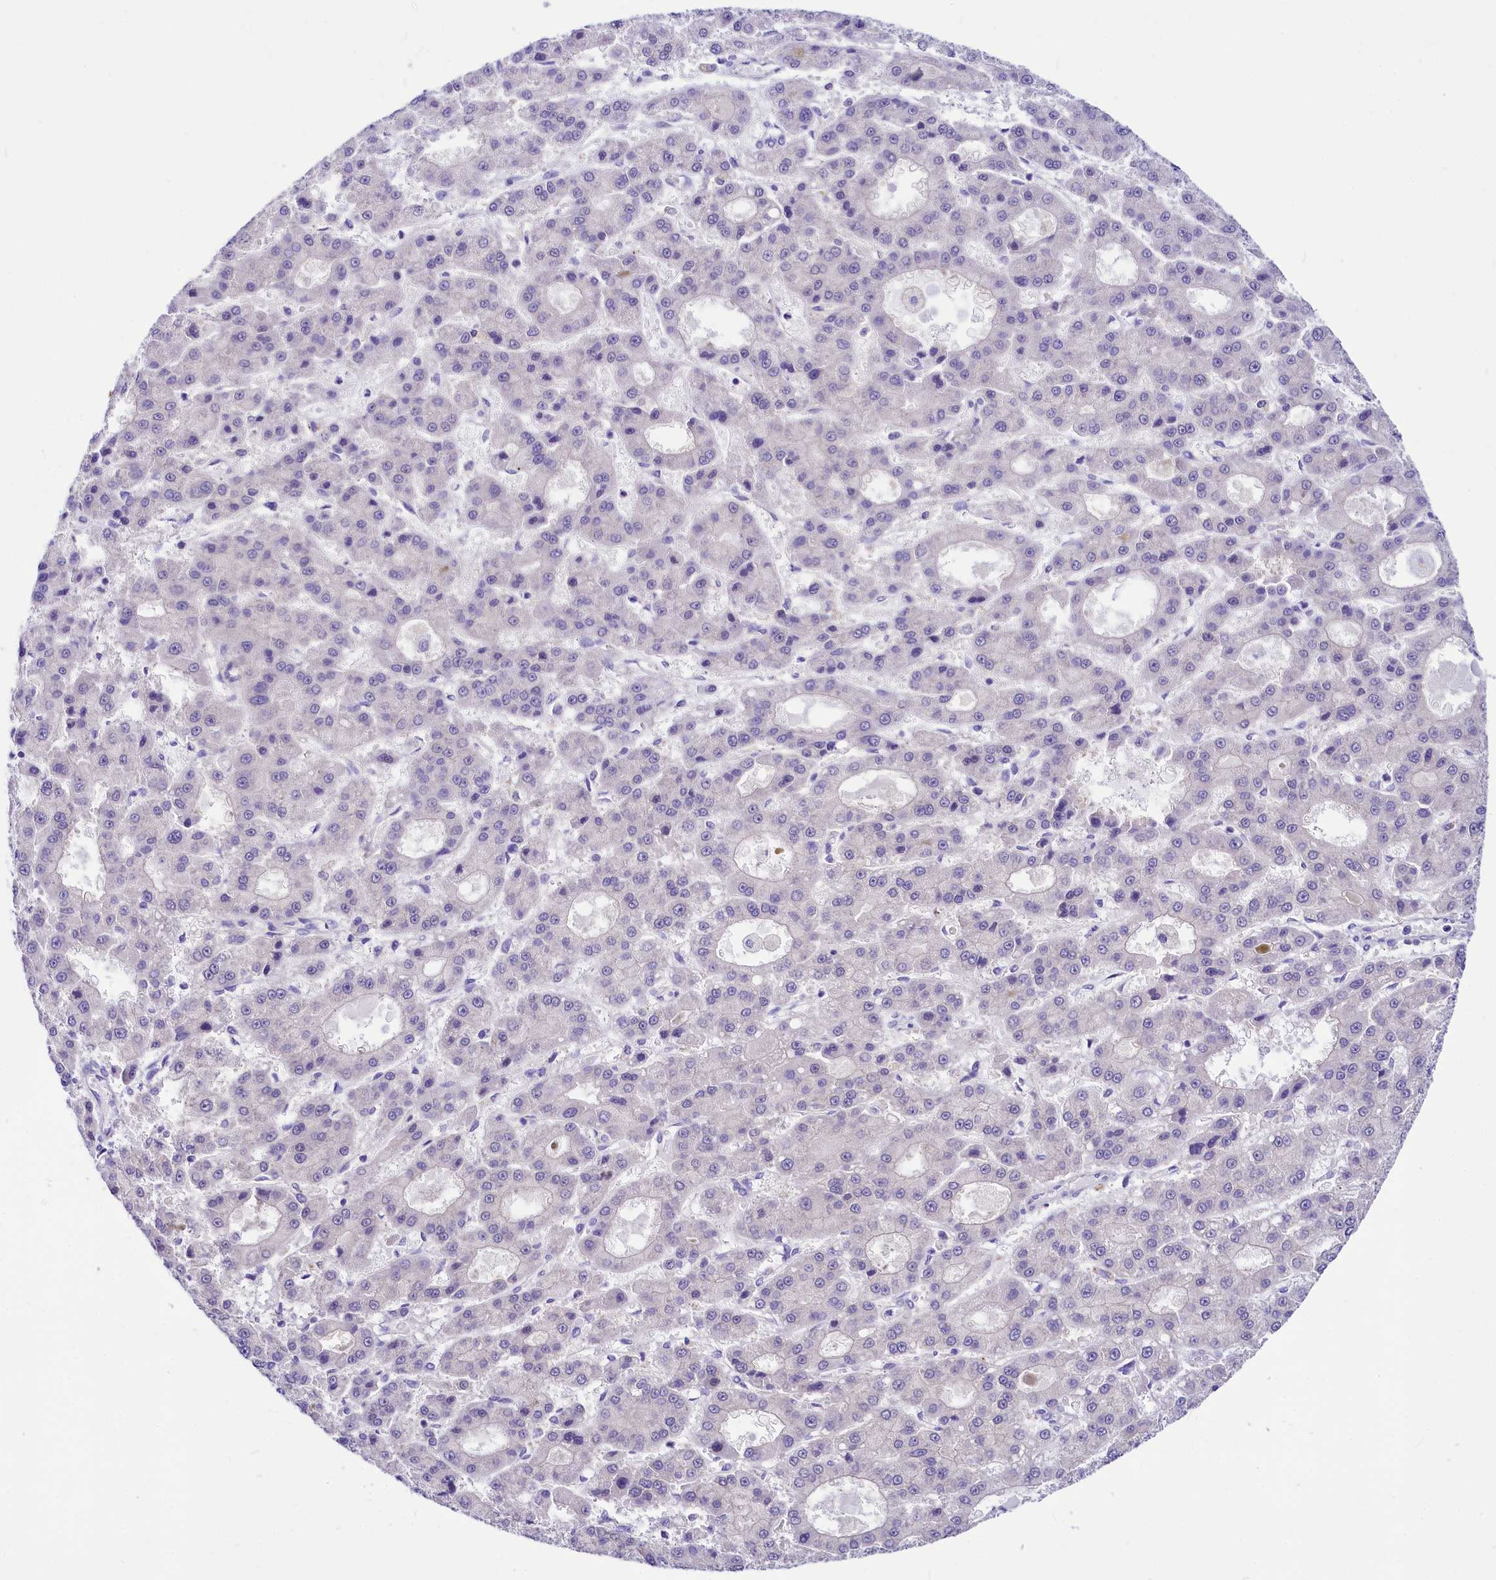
{"staining": {"intensity": "negative", "quantity": "none", "location": "none"}, "tissue": "liver cancer", "cell_type": "Tumor cells", "image_type": "cancer", "snomed": [{"axis": "morphology", "description": "Carcinoma, Hepatocellular, NOS"}, {"axis": "topography", "description": "Liver"}], "caption": "A histopathology image of human liver cancer (hepatocellular carcinoma) is negative for staining in tumor cells.", "gene": "ABHD5", "patient": {"sex": "male", "age": 70}}